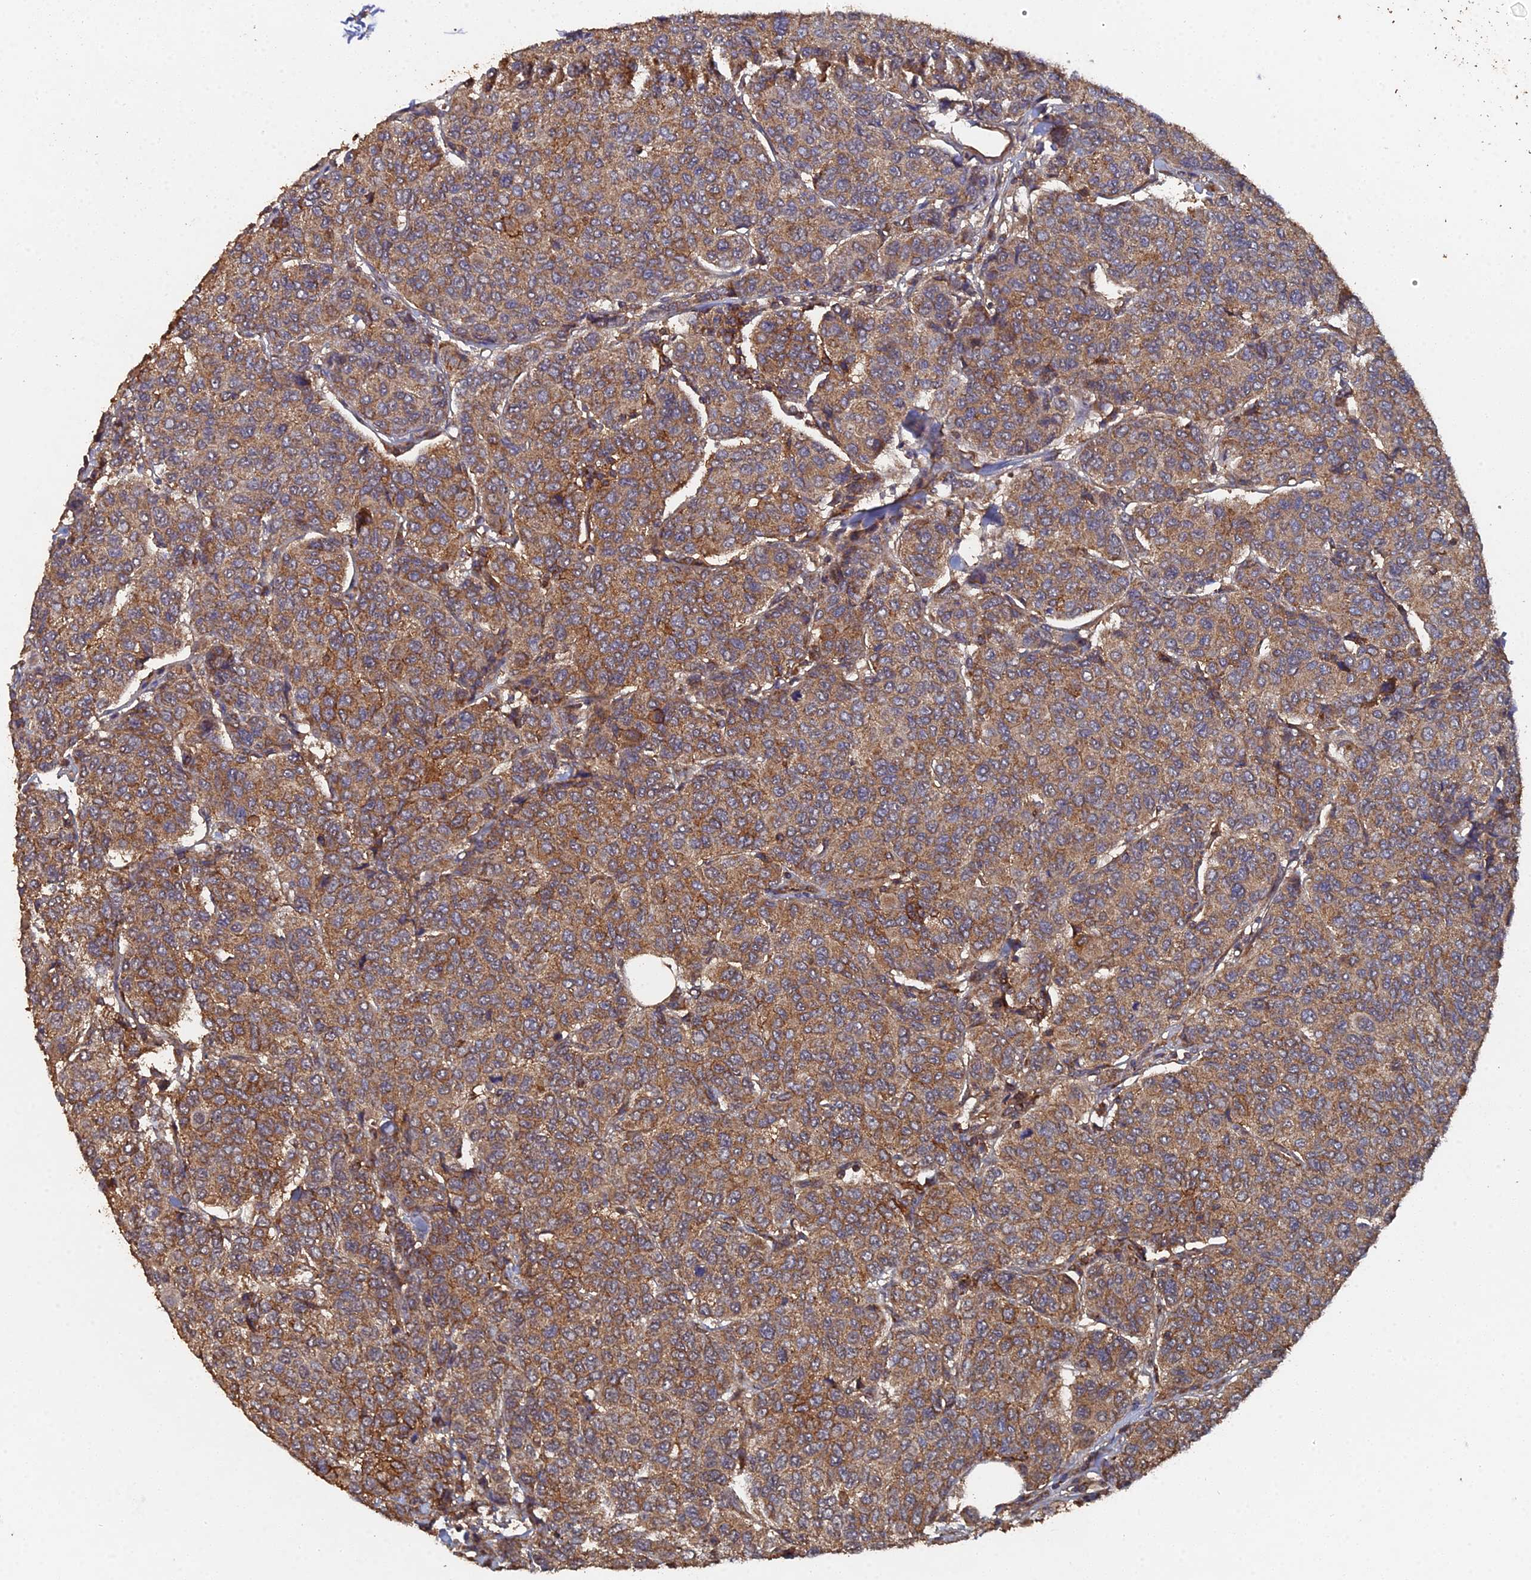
{"staining": {"intensity": "moderate", "quantity": ">75%", "location": "cytoplasmic/membranous"}, "tissue": "breast cancer", "cell_type": "Tumor cells", "image_type": "cancer", "snomed": [{"axis": "morphology", "description": "Duct carcinoma"}, {"axis": "topography", "description": "Breast"}], "caption": "A histopathology image of human invasive ductal carcinoma (breast) stained for a protein exhibits moderate cytoplasmic/membranous brown staining in tumor cells.", "gene": "SPANXN4", "patient": {"sex": "female", "age": 55}}